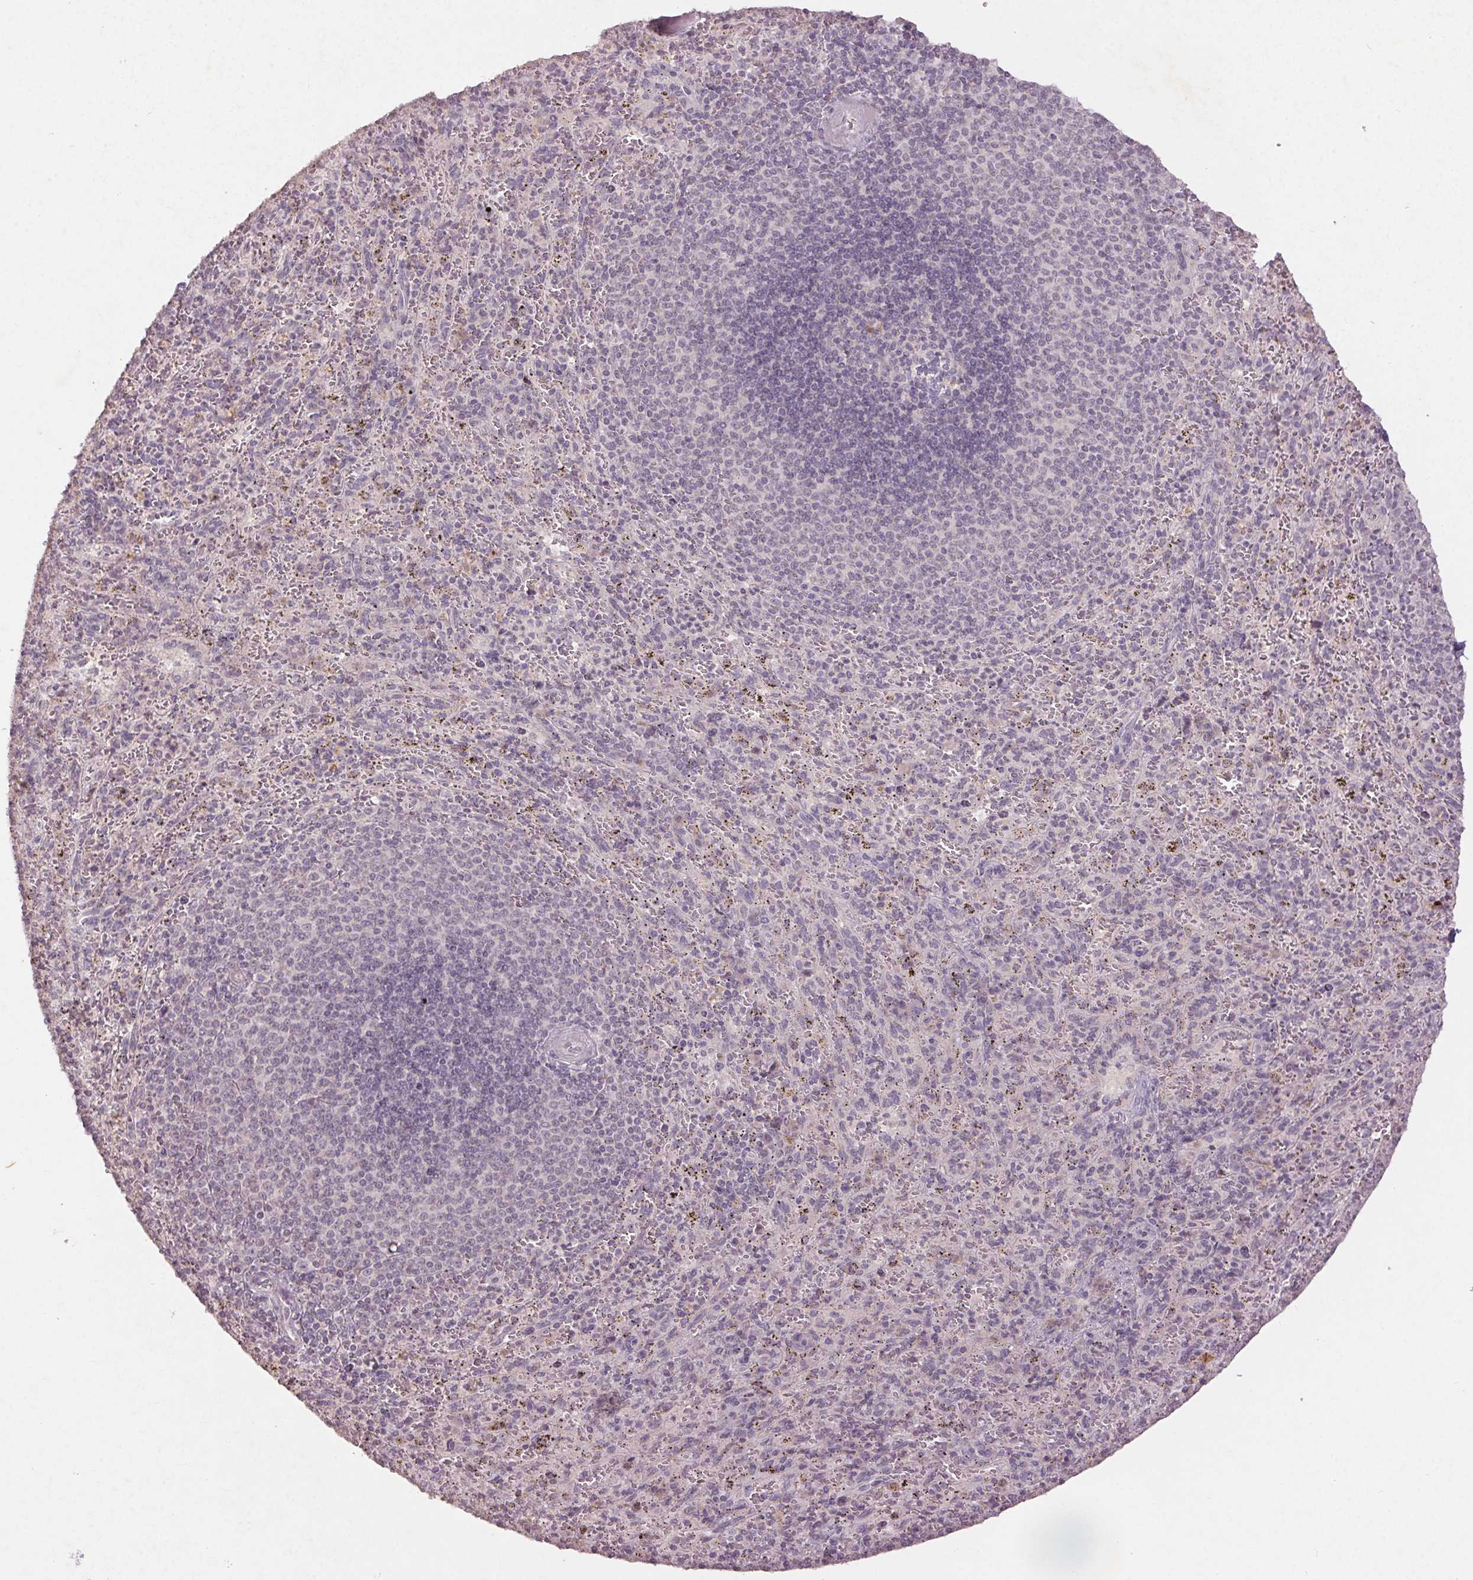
{"staining": {"intensity": "negative", "quantity": "none", "location": "none"}, "tissue": "spleen", "cell_type": "Cells in red pulp", "image_type": "normal", "snomed": [{"axis": "morphology", "description": "Normal tissue, NOS"}, {"axis": "topography", "description": "Spleen"}], "caption": "Immunohistochemical staining of unremarkable spleen displays no significant positivity in cells in red pulp. (DAB immunohistochemistry, high magnification).", "gene": "ENSG00000255641", "patient": {"sex": "male", "age": 57}}